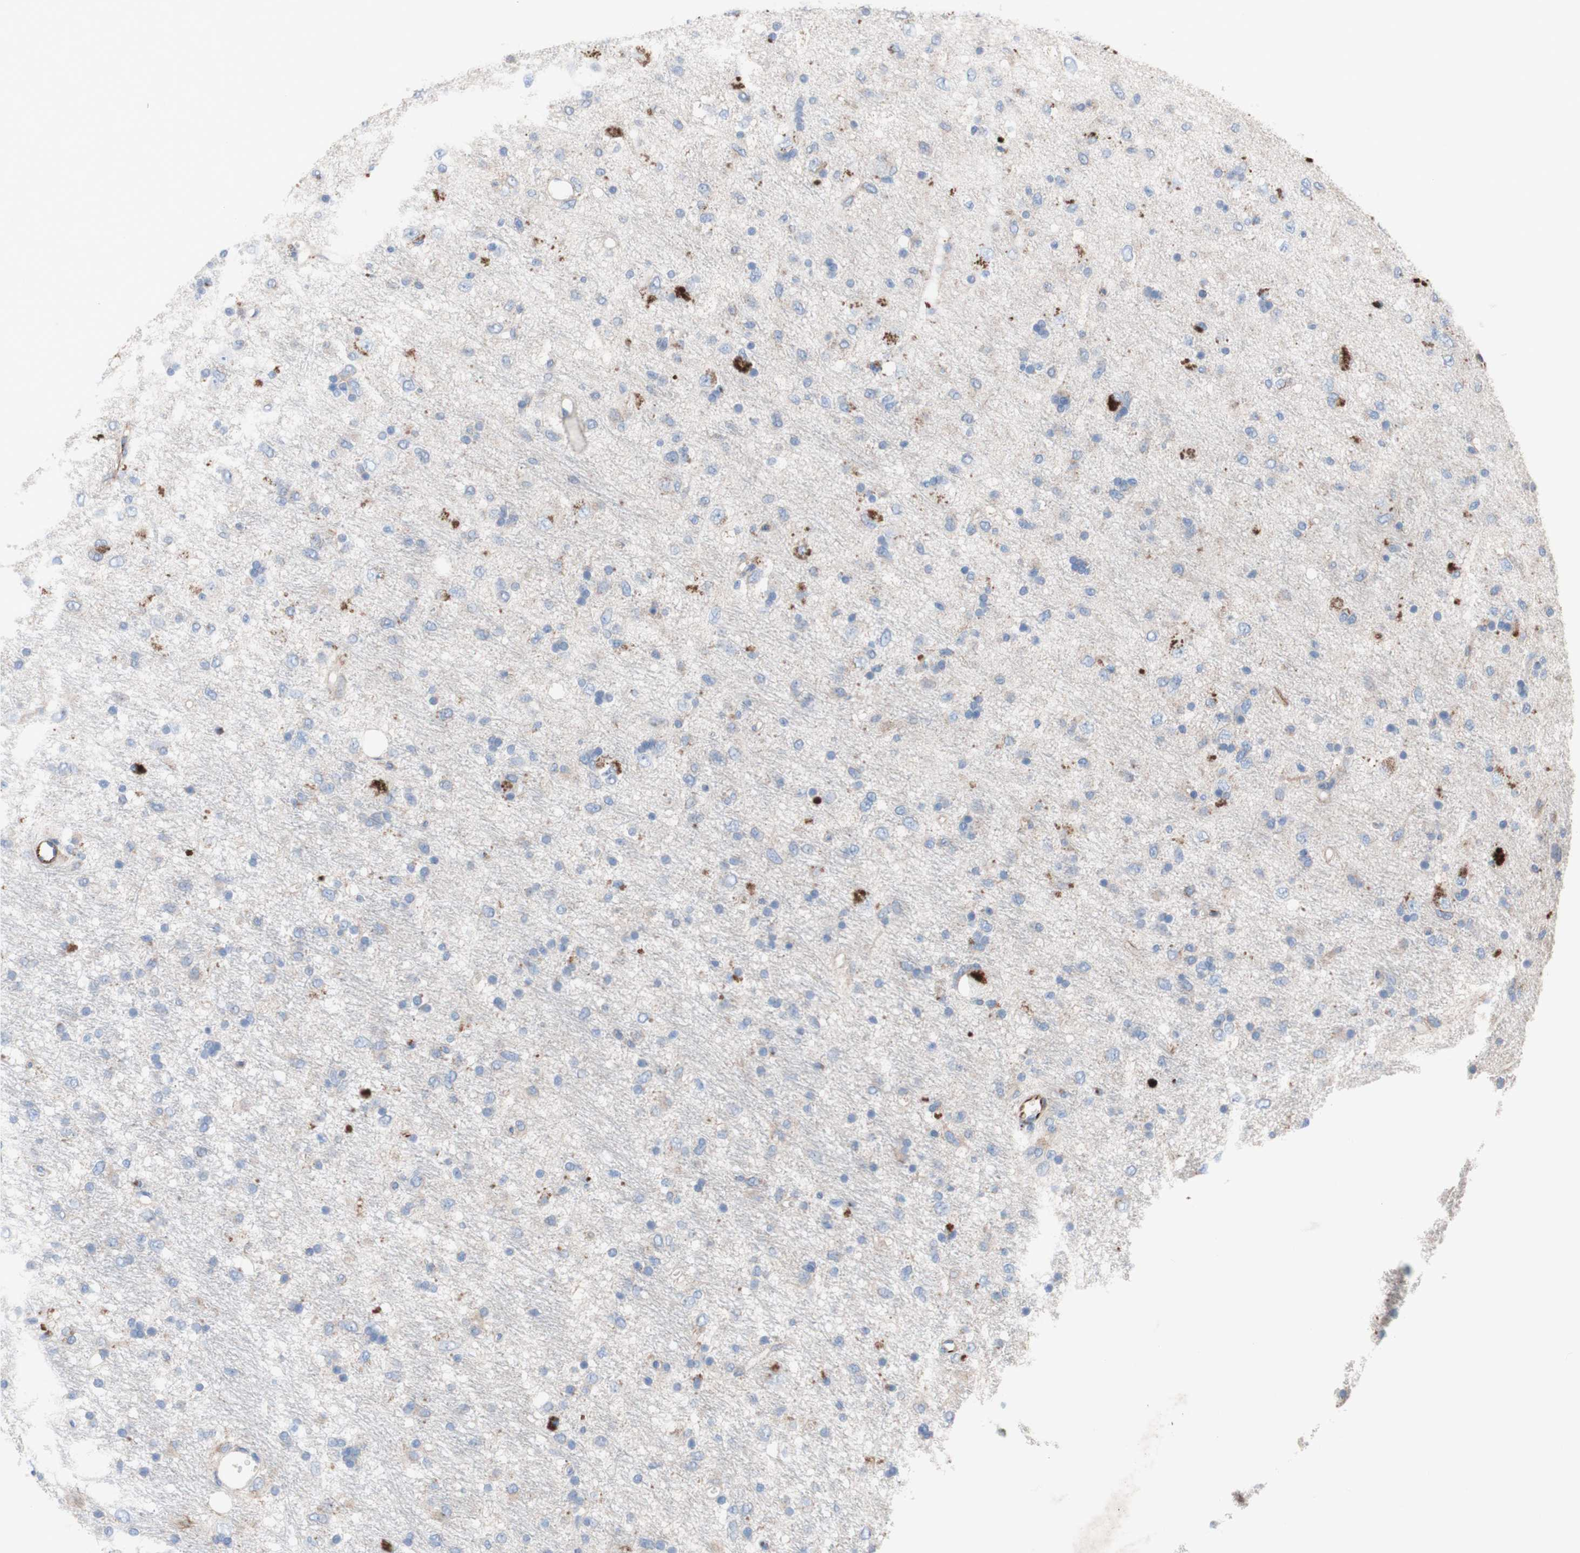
{"staining": {"intensity": "weak", "quantity": "<25%", "location": "cytoplasmic/membranous"}, "tissue": "glioma", "cell_type": "Tumor cells", "image_type": "cancer", "snomed": [{"axis": "morphology", "description": "Glioma, malignant, Low grade"}, {"axis": "topography", "description": "Brain"}], "caption": "An immunohistochemistry photomicrograph of low-grade glioma (malignant) is shown. There is no staining in tumor cells of low-grade glioma (malignant).", "gene": "AGPAT5", "patient": {"sex": "male", "age": 77}}